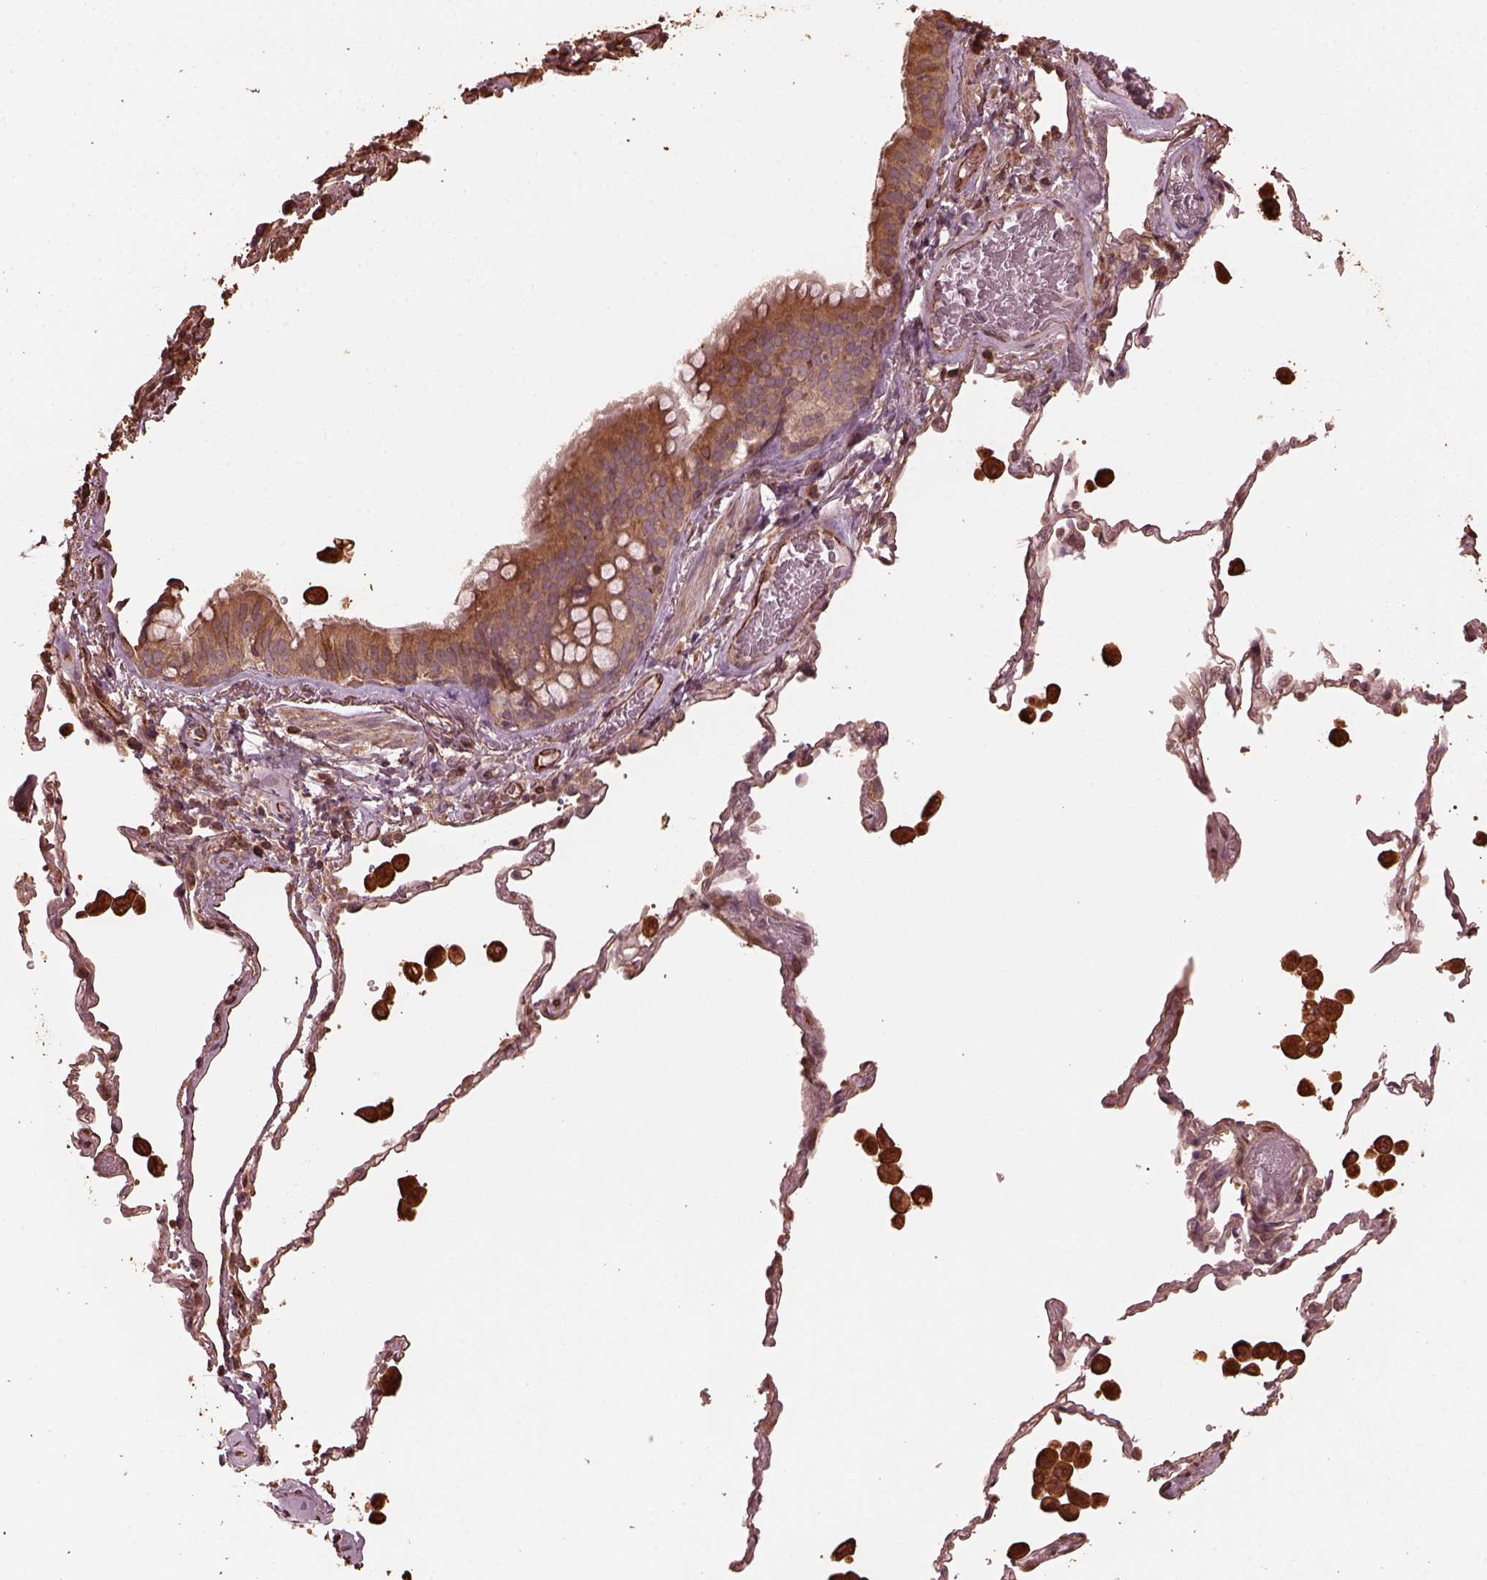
{"staining": {"intensity": "moderate", "quantity": ">75%", "location": "cytoplasmic/membranous"}, "tissue": "bronchus", "cell_type": "Respiratory epithelial cells", "image_type": "normal", "snomed": [{"axis": "morphology", "description": "Normal tissue, NOS"}, {"axis": "topography", "description": "Bronchus"}, {"axis": "topography", "description": "Lung"}], "caption": "Bronchus stained for a protein reveals moderate cytoplasmic/membranous positivity in respiratory epithelial cells. (DAB (3,3'-diaminobenzidine) IHC, brown staining for protein, blue staining for nuclei).", "gene": "GTPBP1", "patient": {"sex": "male", "age": 54}}